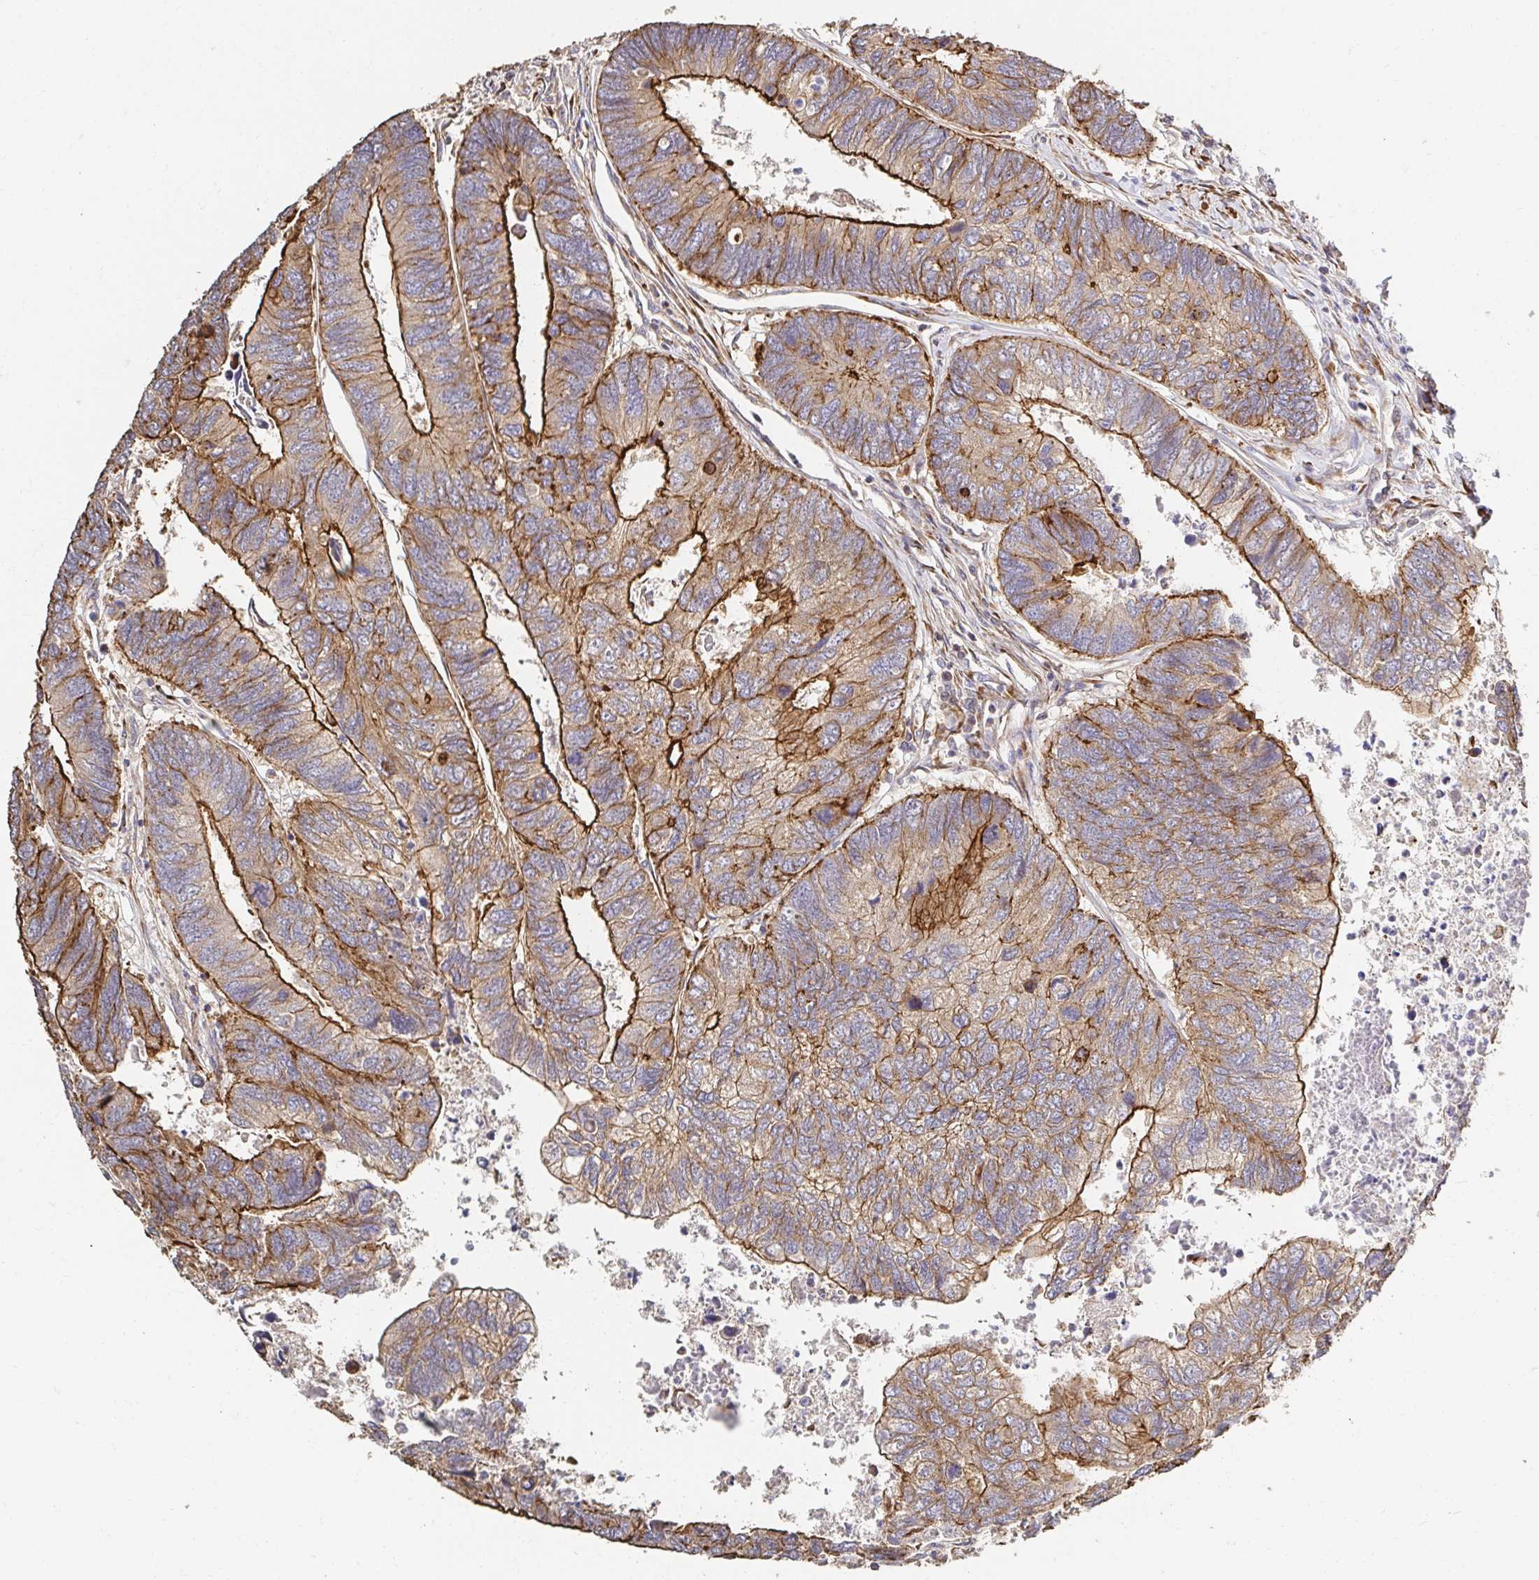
{"staining": {"intensity": "moderate", "quantity": ">75%", "location": "cytoplasmic/membranous"}, "tissue": "colorectal cancer", "cell_type": "Tumor cells", "image_type": "cancer", "snomed": [{"axis": "morphology", "description": "Adenocarcinoma, NOS"}, {"axis": "topography", "description": "Colon"}], "caption": "The immunohistochemical stain shows moderate cytoplasmic/membranous staining in tumor cells of colorectal cancer (adenocarcinoma) tissue.", "gene": "APBB1", "patient": {"sex": "female", "age": 67}}